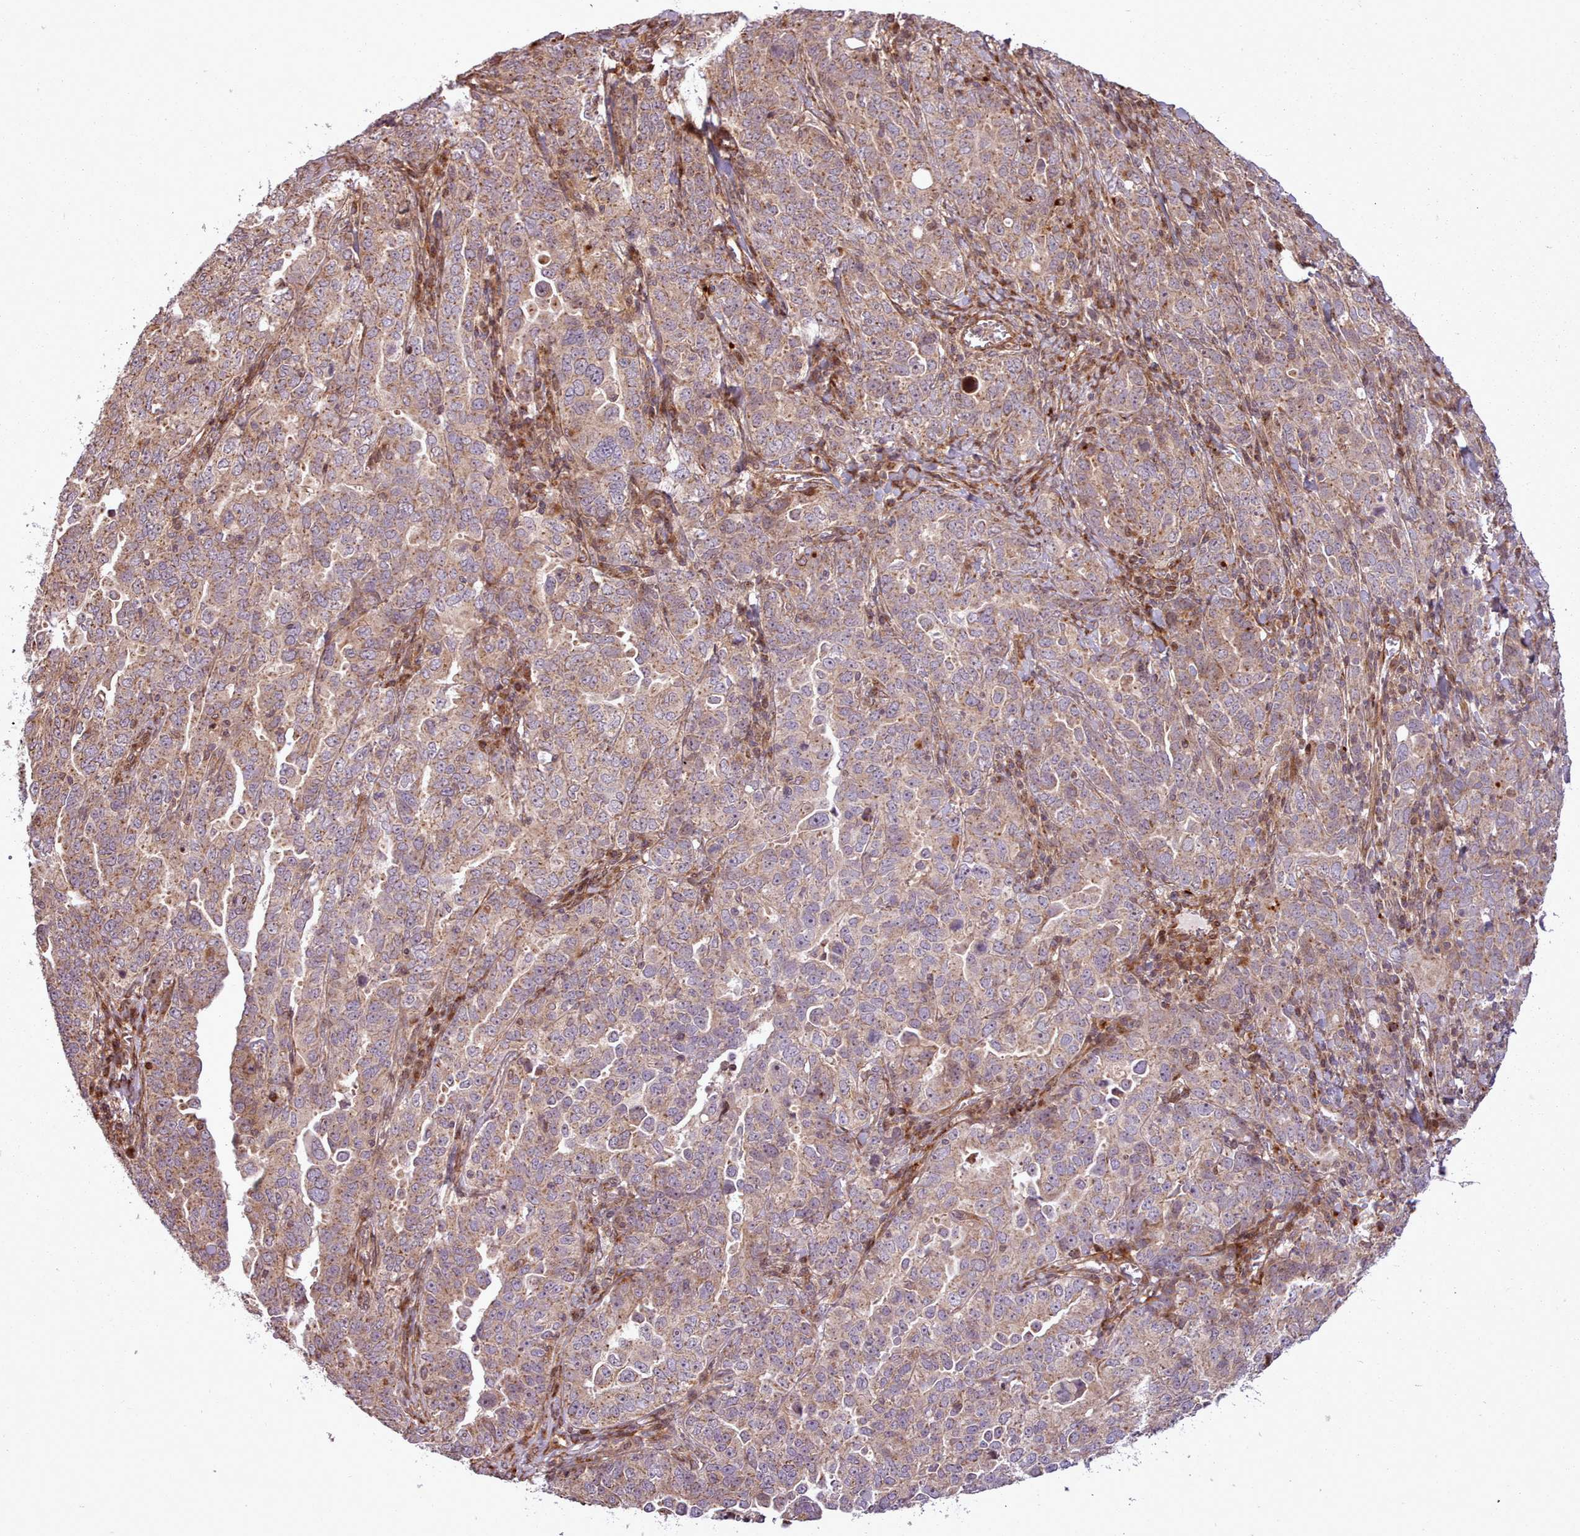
{"staining": {"intensity": "weak", "quantity": ">75%", "location": "cytoplasmic/membranous"}, "tissue": "ovarian cancer", "cell_type": "Tumor cells", "image_type": "cancer", "snomed": [{"axis": "morphology", "description": "Carcinoma, endometroid"}, {"axis": "topography", "description": "Ovary"}], "caption": "Immunohistochemical staining of ovarian cancer reveals low levels of weak cytoplasmic/membranous protein expression in about >75% of tumor cells.", "gene": "NLRP7", "patient": {"sex": "female", "age": 62}}